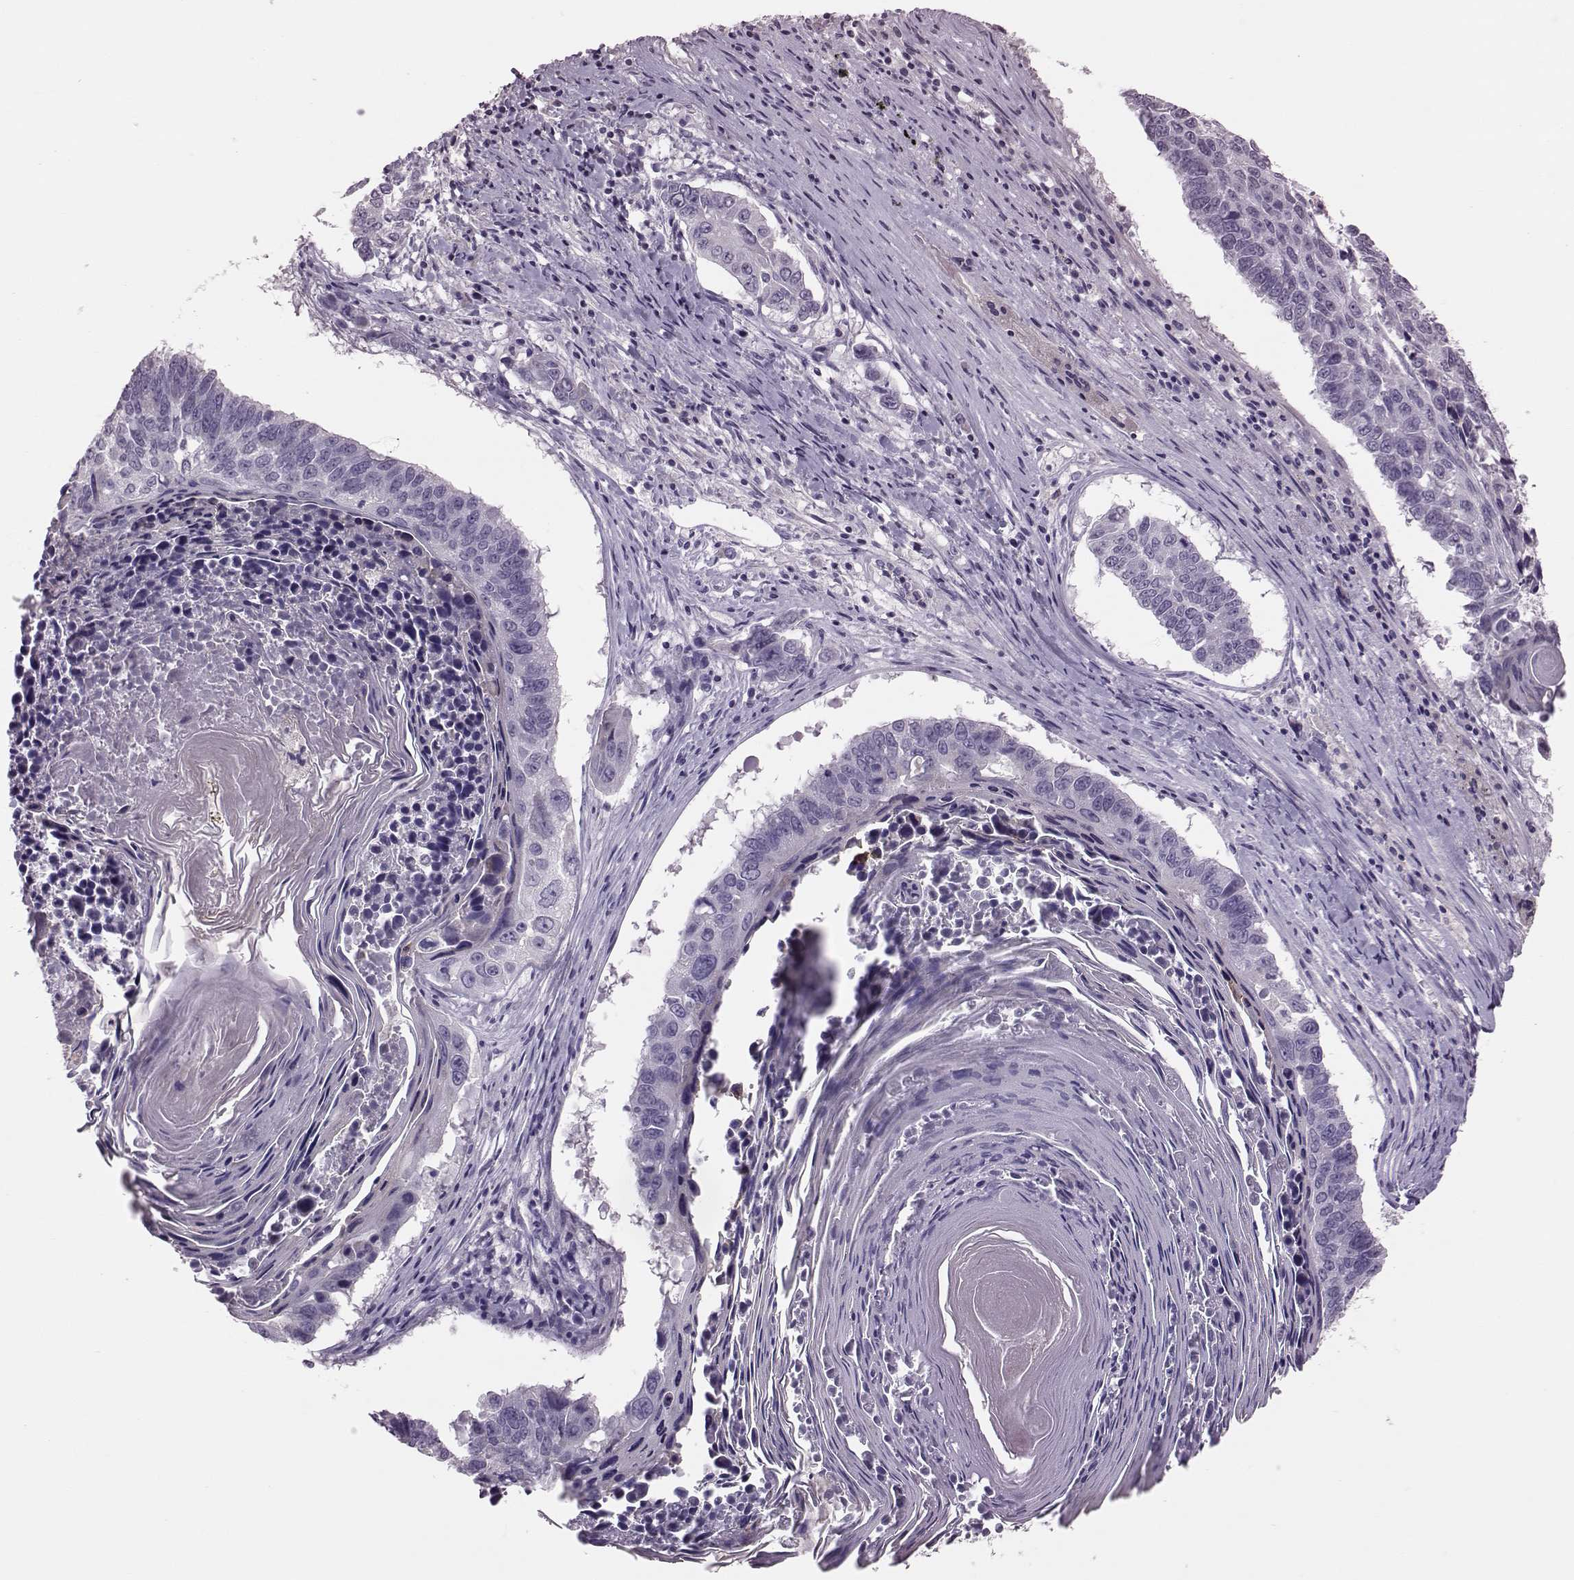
{"staining": {"intensity": "negative", "quantity": "none", "location": "none"}, "tissue": "lung cancer", "cell_type": "Tumor cells", "image_type": "cancer", "snomed": [{"axis": "morphology", "description": "Squamous cell carcinoma, NOS"}, {"axis": "topography", "description": "Lung"}], "caption": "This is an immunohistochemistry photomicrograph of lung squamous cell carcinoma. There is no expression in tumor cells.", "gene": "DNAAF1", "patient": {"sex": "male", "age": 73}}